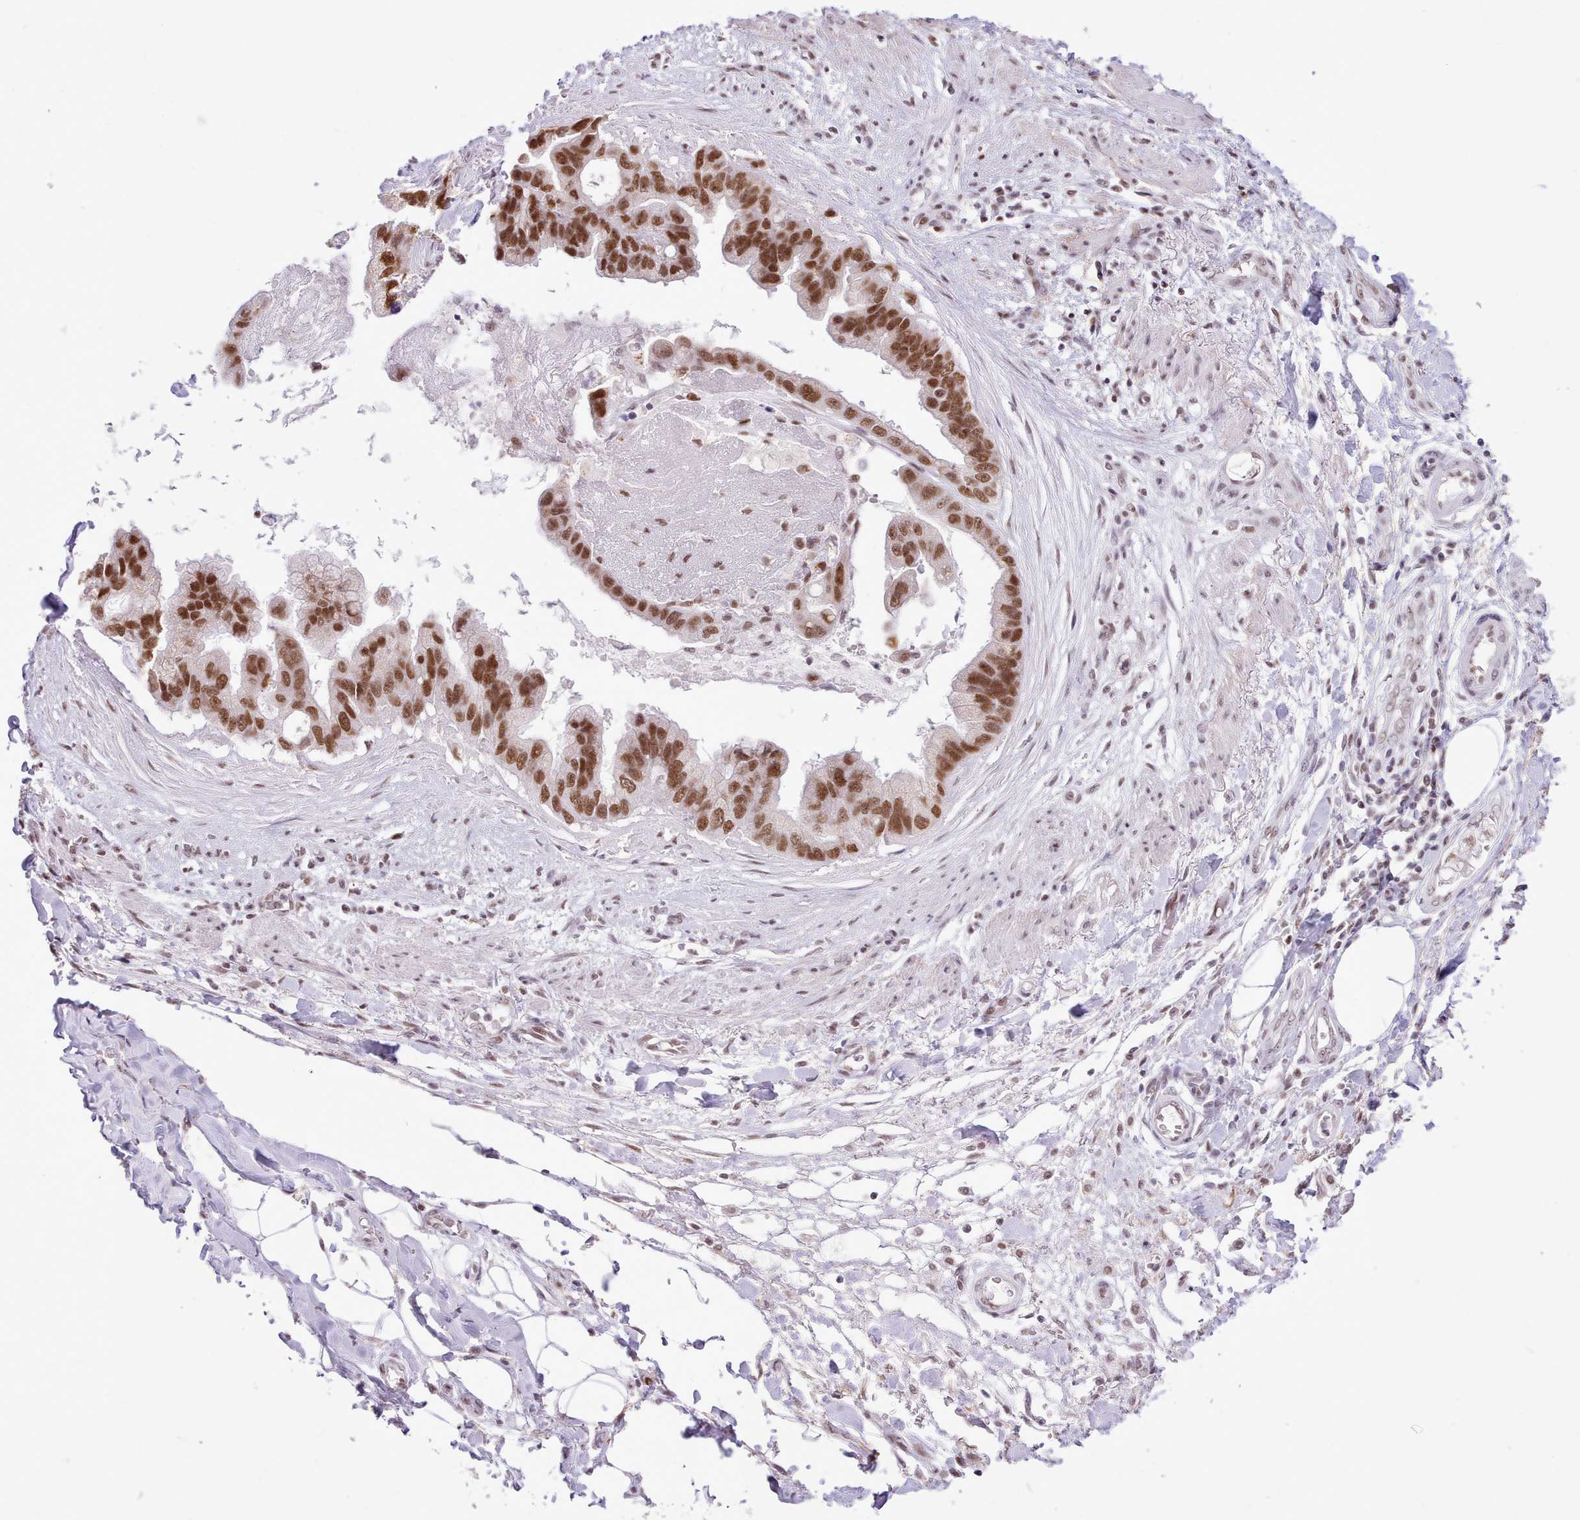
{"staining": {"intensity": "strong", "quantity": ">75%", "location": "nuclear"}, "tissue": "stomach cancer", "cell_type": "Tumor cells", "image_type": "cancer", "snomed": [{"axis": "morphology", "description": "Adenocarcinoma, NOS"}, {"axis": "topography", "description": "Stomach"}], "caption": "An immunohistochemistry histopathology image of tumor tissue is shown. Protein staining in brown highlights strong nuclear positivity in stomach cancer (adenocarcinoma) within tumor cells.", "gene": "TAF15", "patient": {"sex": "male", "age": 62}}